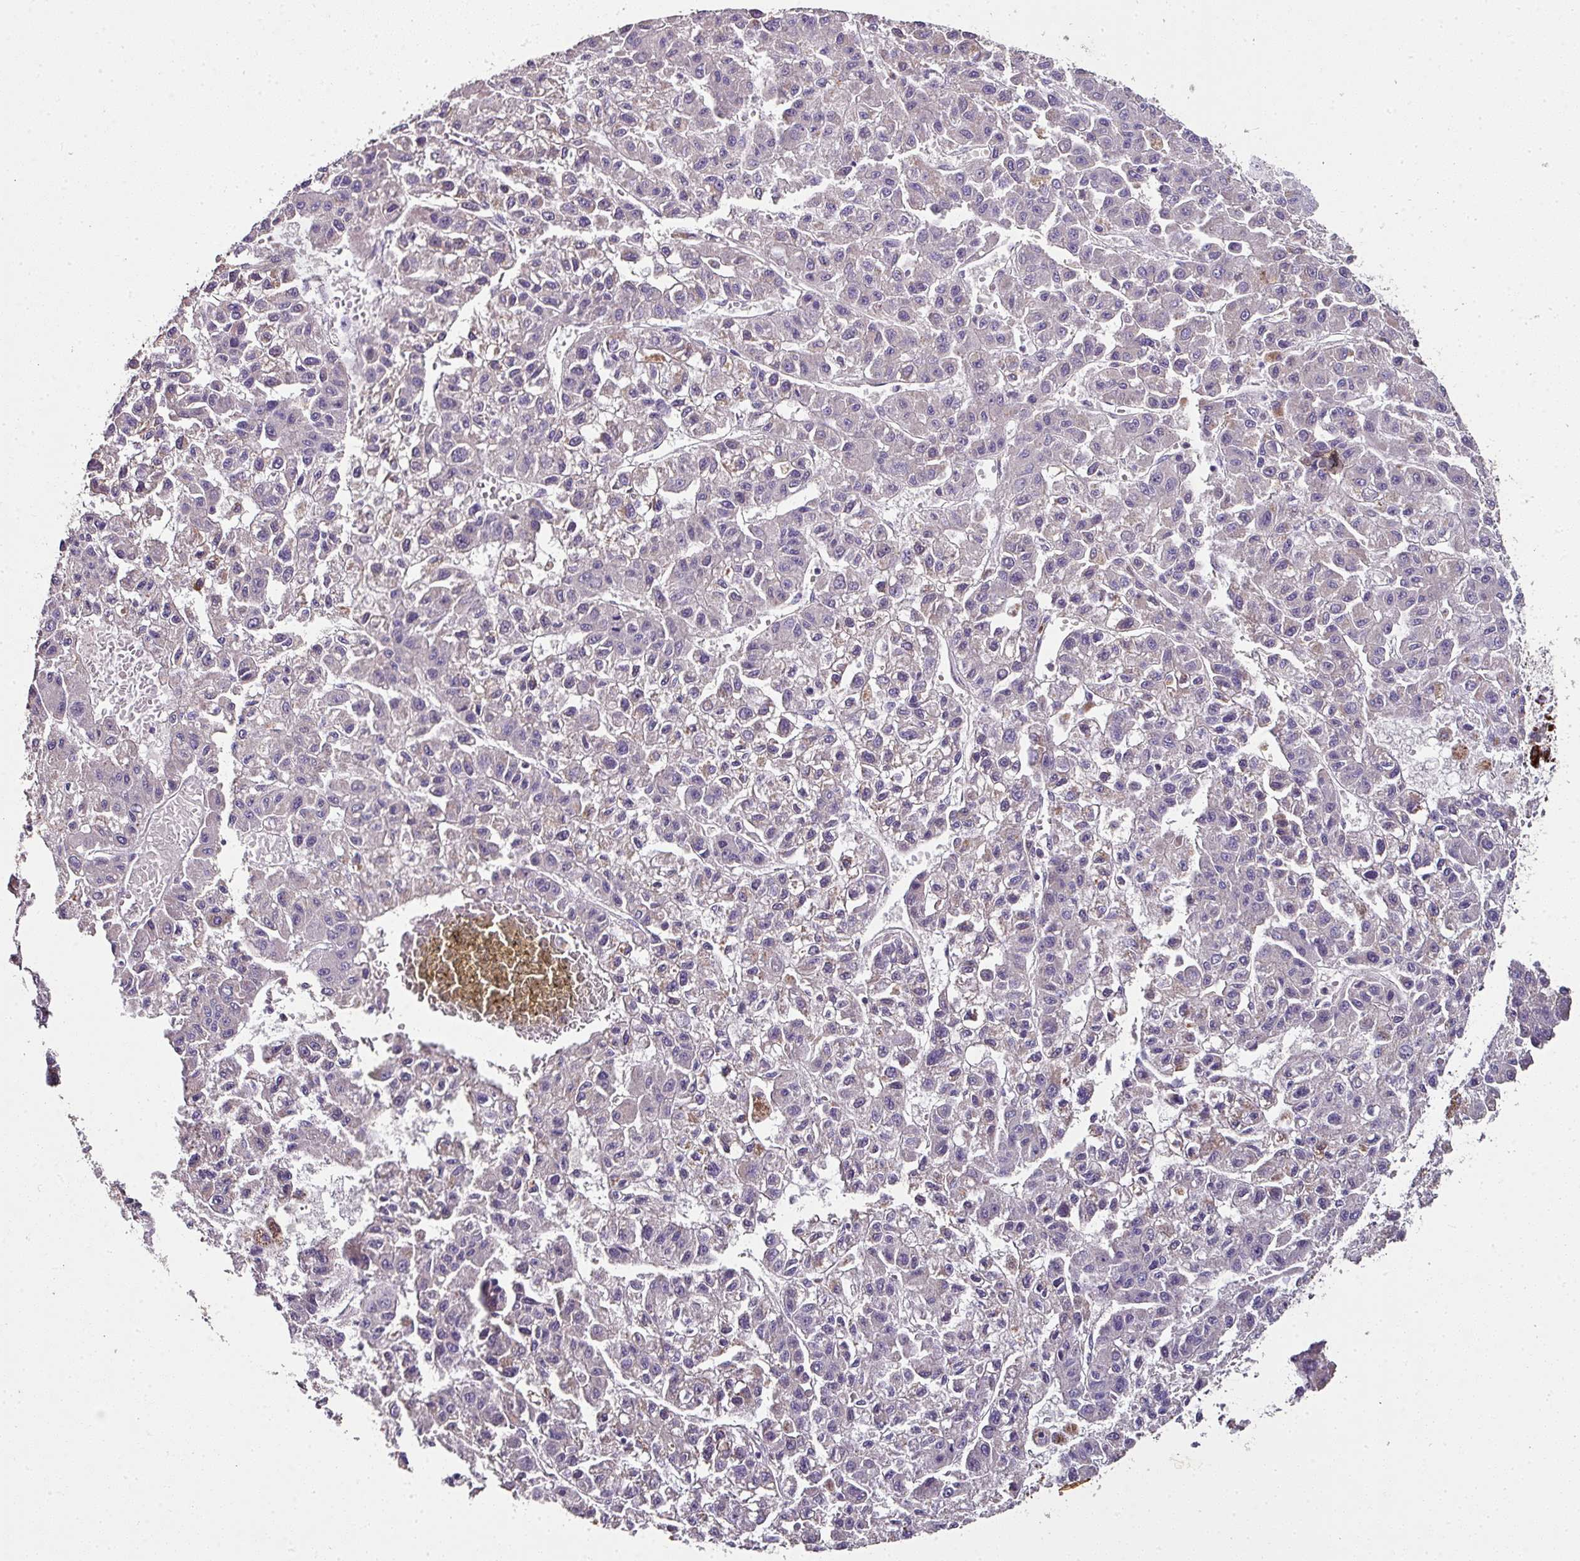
{"staining": {"intensity": "negative", "quantity": "none", "location": "none"}, "tissue": "liver cancer", "cell_type": "Tumor cells", "image_type": "cancer", "snomed": [{"axis": "morphology", "description": "Carcinoma, Hepatocellular, NOS"}, {"axis": "topography", "description": "Liver"}], "caption": "DAB immunohistochemical staining of liver cancer (hepatocellular carcinoma) reveals no significant expression in tumor cells.", "gene": "SKIC2", "patient": {"sex": "male", "age": 70}}